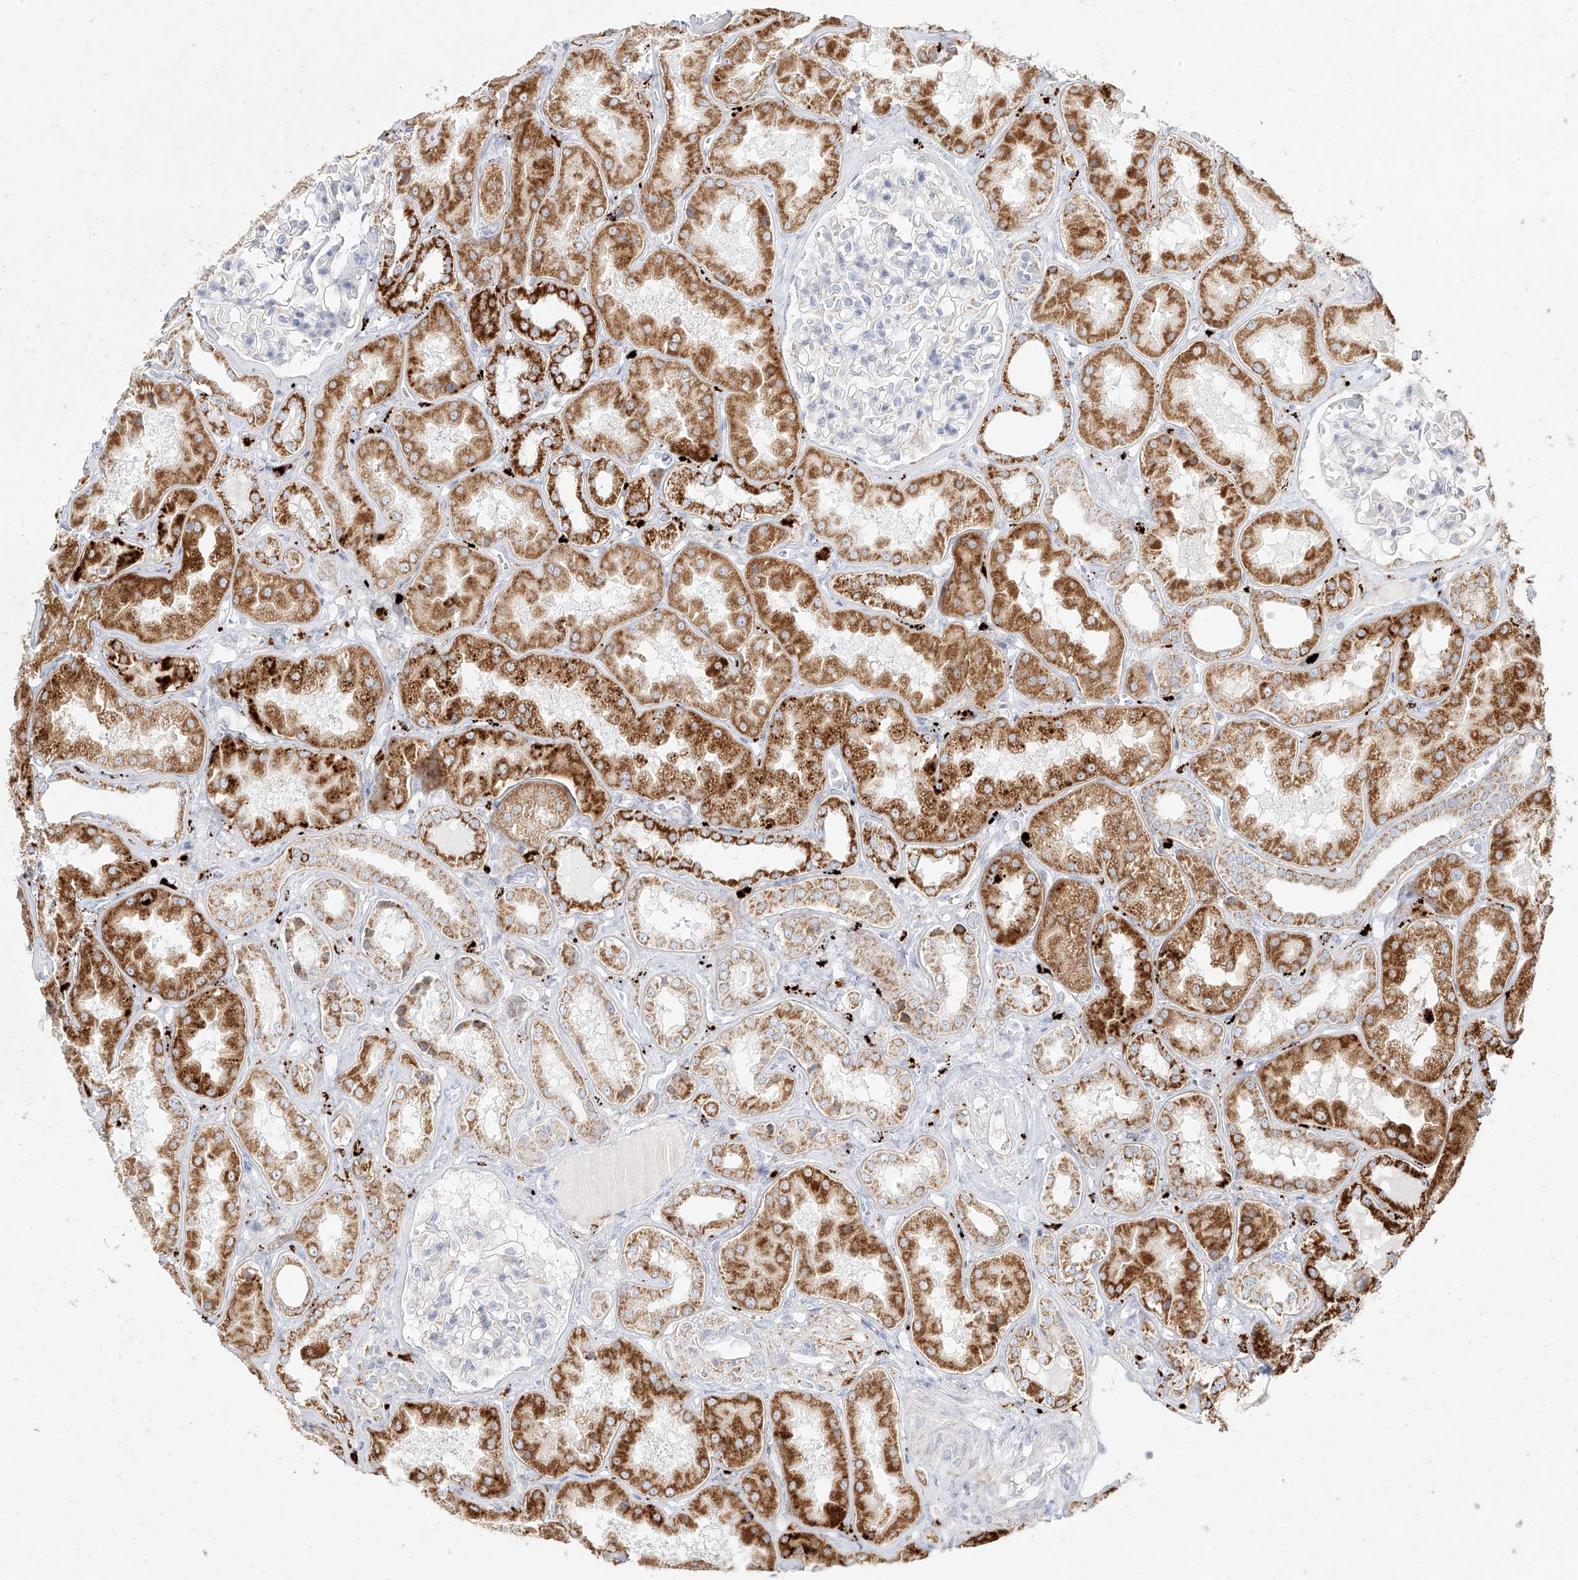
{"staining": {"intensity": "negative", "quantity": "none", "location": "none"}, "tissue": "kidney", "cell_type": "Cells in glomeruli", "image_type": "normal", "snomed": [{"axis": "morphology", "description": "Normal tissue, NOS"}, {"axis": "topography", "description": "Kidney"}], "caption": "The photomicrograph demonstrates no significant positivity in cells in glomeruli of kidney. Nuclei are stained in blue.", "gene": "MTX2", "patient": {"sex": "female", "age": 56}}